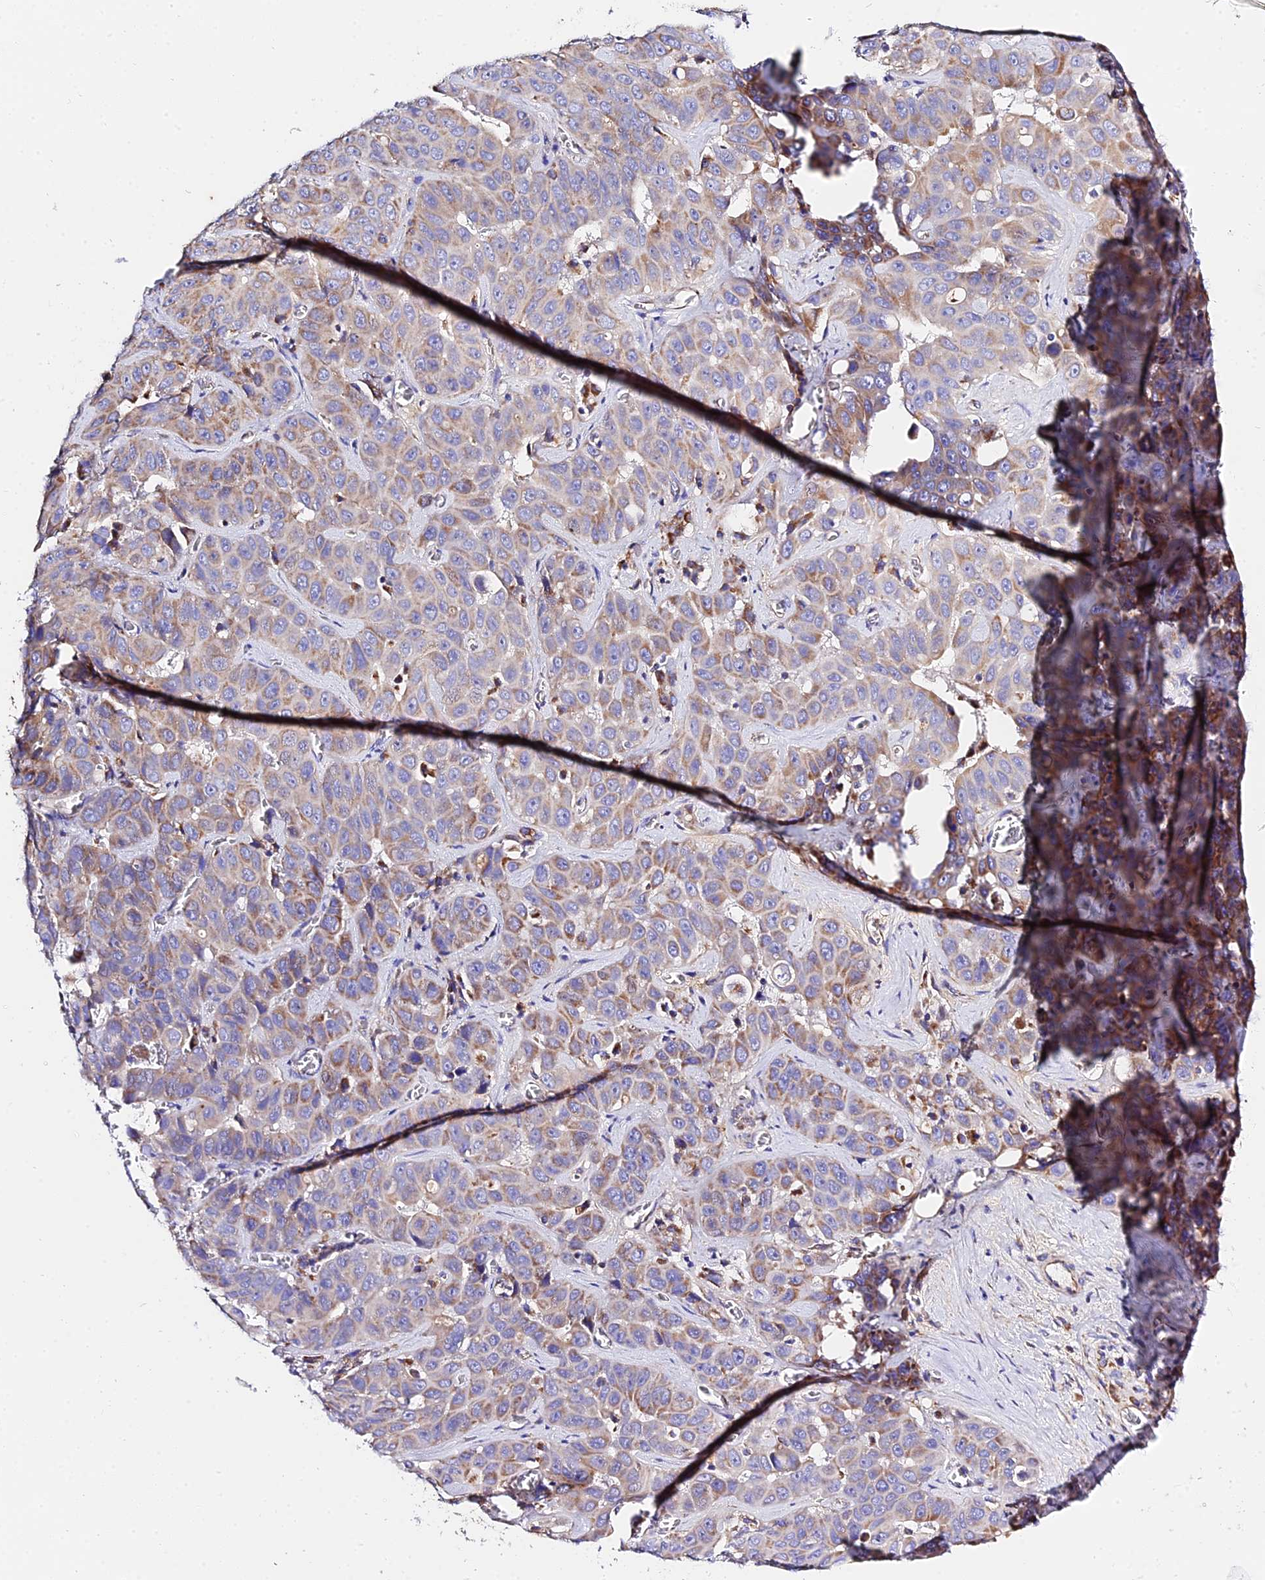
{"staining": {"intensity": "moderate", "quantity": "25%-75%", "location": "cytoplasmic/membranous"}, "tissue": "liver cancer", "cell_type": "Tumor cells", "image_type": "cancer", "snomed": [{"axis": "morphology", "description": "Cholangiocarcinoma"}, {"axis": "topography", "description": "Liver"}], "caption": "Immunohistochemistry (IHC) histopathology image of human liver cholangiocarcinoma stained for a protein (brown), which displays medium levels of moderate cytoplasmic/membranous staining in about 25%-75% of tumor cells.", "gene": "ZNF573", "patient": {"sex": "female", "age": 52}}